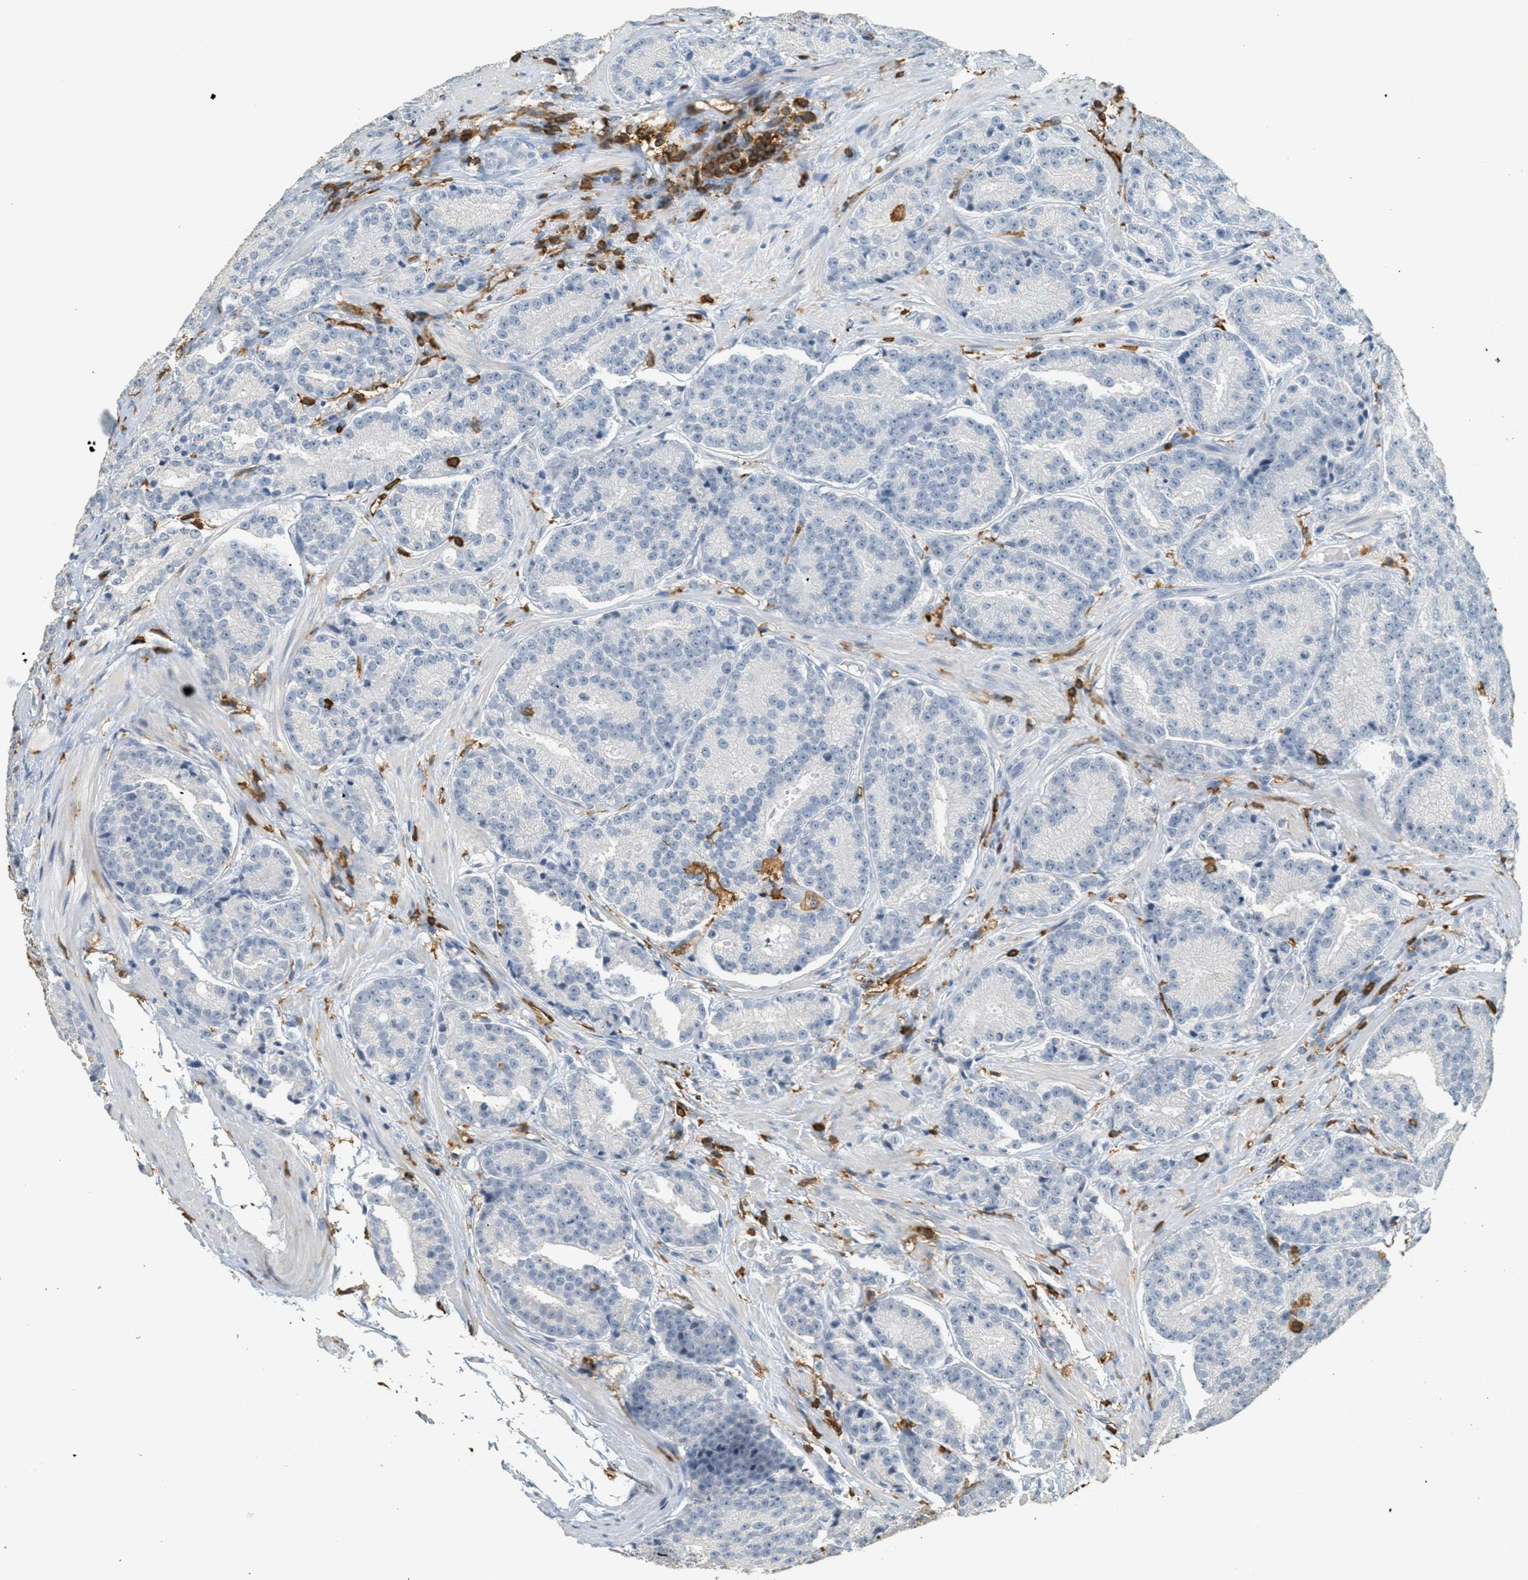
{"staining": {"intensity": "negative", "quantity": "none", "location": "none"}, "tissue": "prostate cancer", "cell_type": "Tumor cells", "image_type": "cancer", "snomed": [{"axis": "morphology", "description": "Adenocarcinoma, High grade"}, {"axis": "topography", "description": "Prostate"}], "caption": "Histopathology image shows no significant protein expression in tumor cells of prostate cancer.", "gene": "LSP1", "patient": {"sex": "male", "age": 61}}